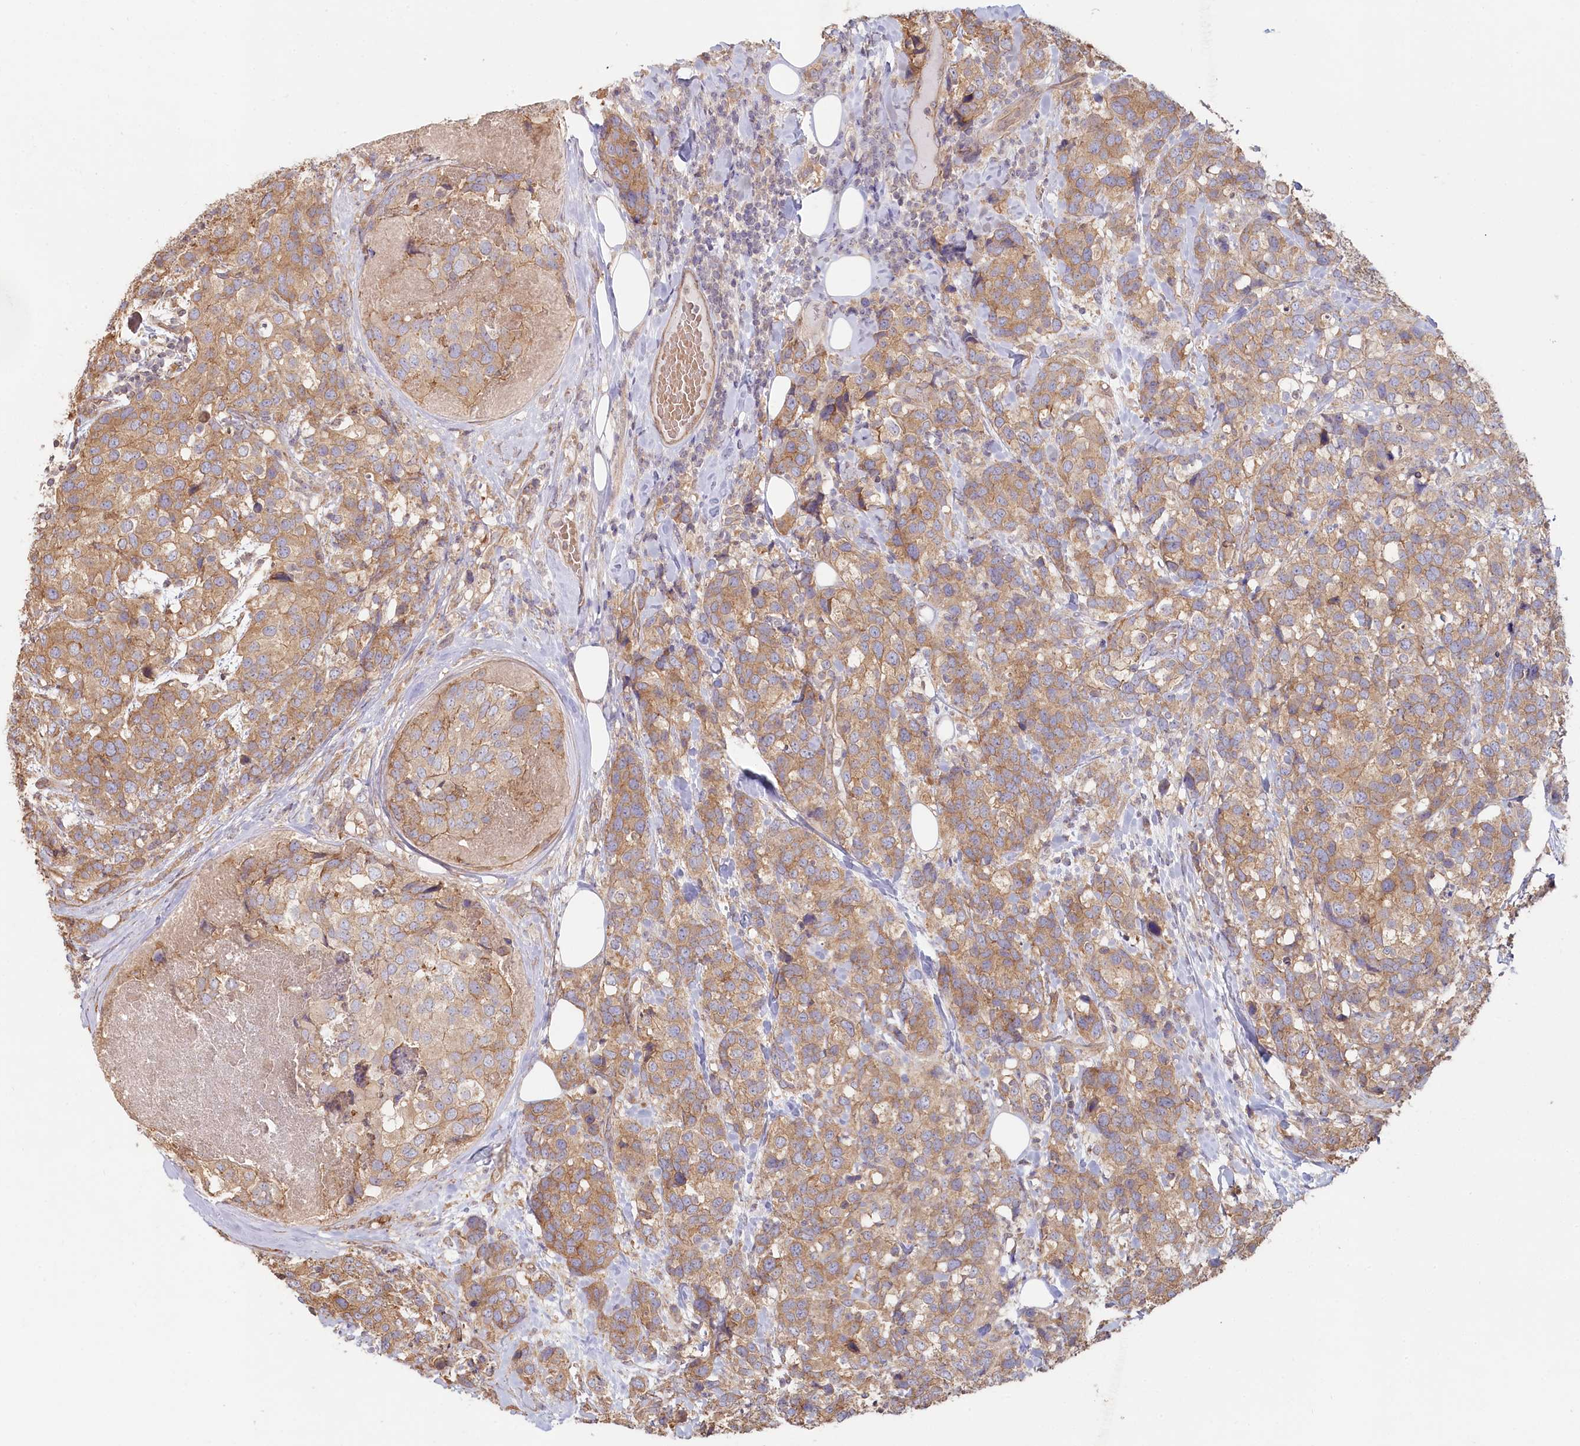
{"staining": {"intensity": "moderate", "quantity": ">75%", "location": "cytoplasmic/membranous"}, "tissue": "breast cancer", "cell_type": "Tumor cells", "image_type": "cancer", "snomed": [{"axis": "morphology", "description": "Lobular carcinoma"}, {"axis": "topography", "description": "Breast"}], "caption": "Brown immunohistochemical staining in breast lobular carcinoma shows moderate cytoplasmic/membranous expression in about >75% of tumor cells.", "gene": "TCHP", "patient": {"sex": "female", "age": 59}}